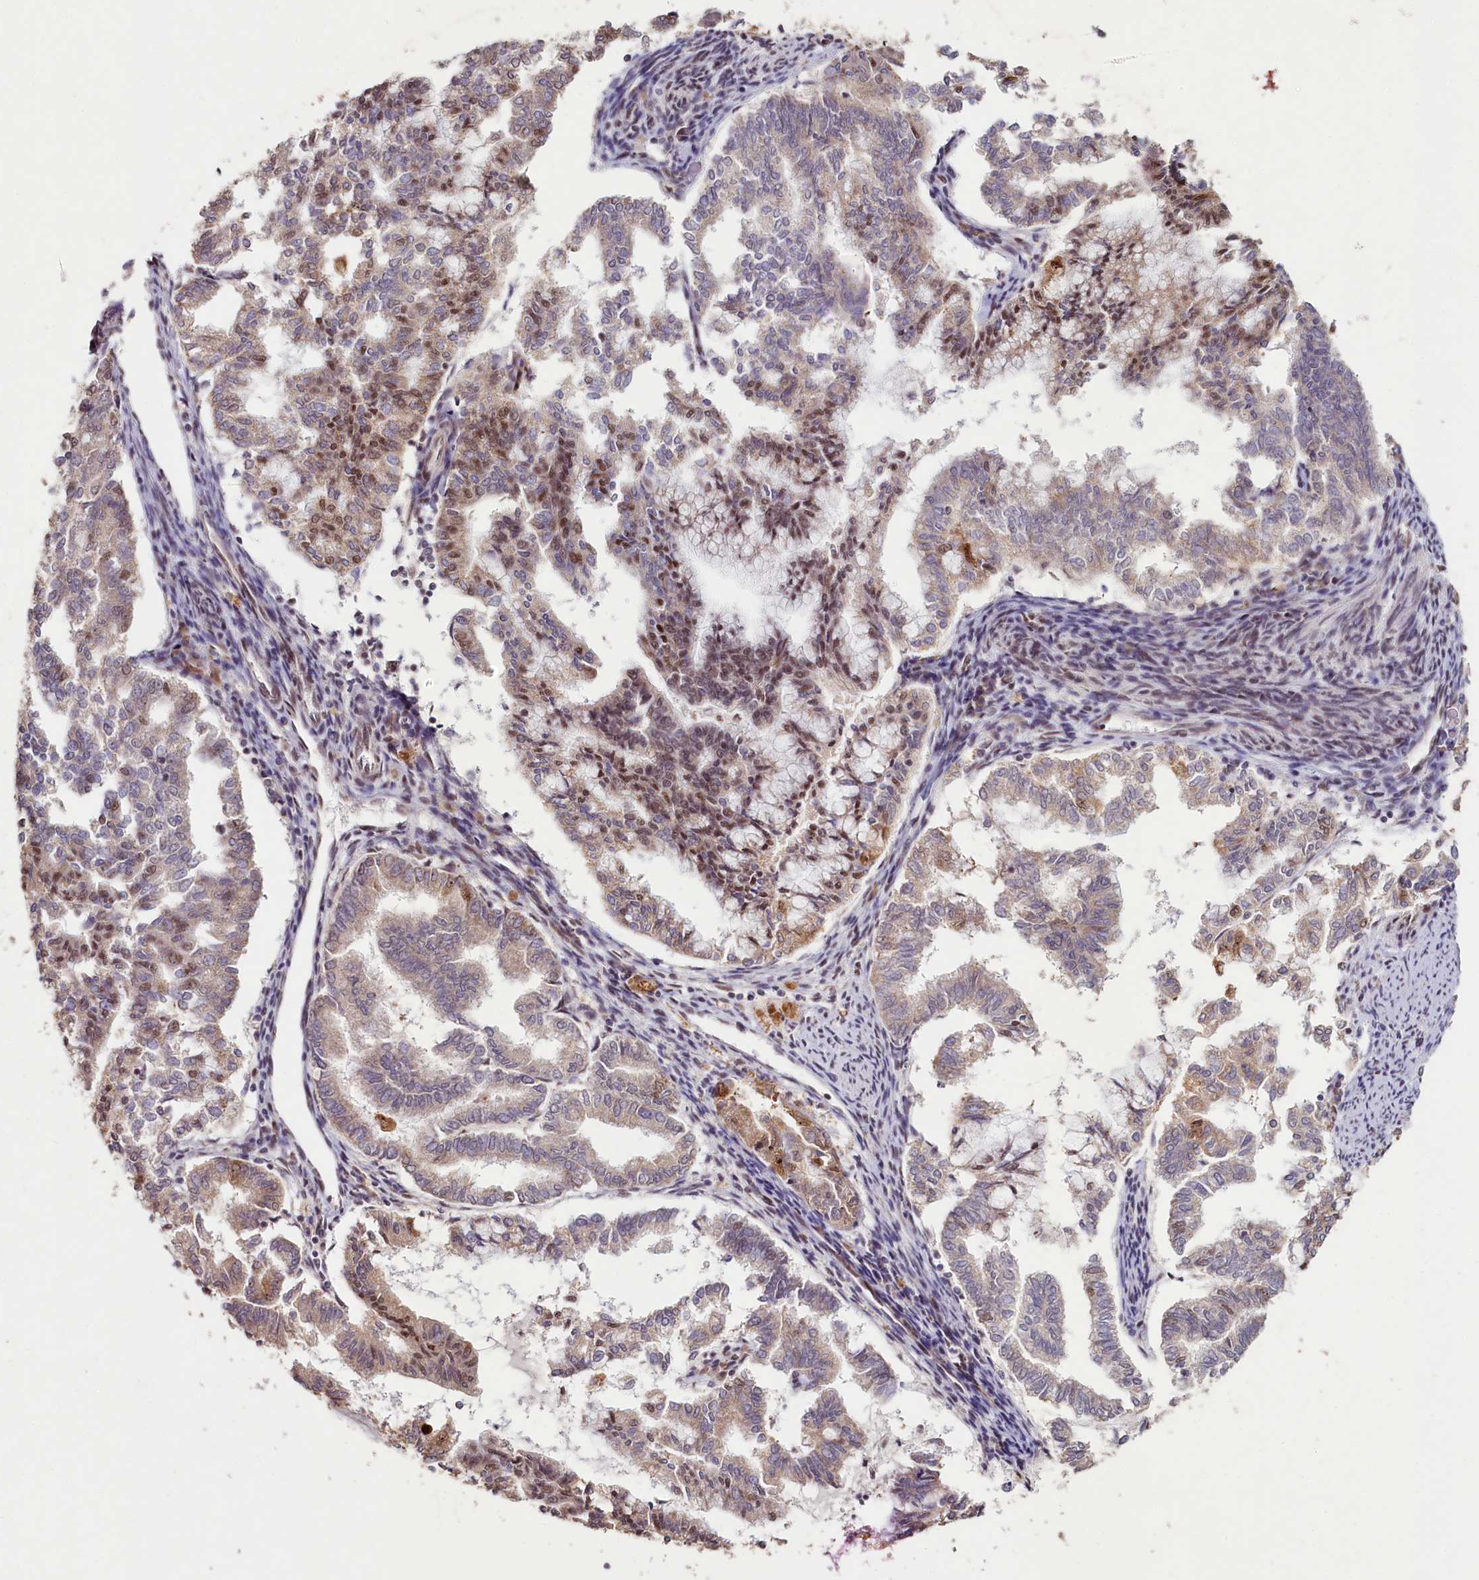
{"staining": {"intensity": "moderate", "quantity": "25%-75%", "location": "nuclear"}, "tissue": "endometrial cancer", "cell_type": "Tumor cells", "image_type": "cancer", "snomed": [{"axis": "morphology", "description": "Adenocarcinoma, NOS"}, {"axis": "topography", "description": "Endometrium"}], "caption": "Brown immunohistochemical staining in endometrial cancer reveals moderate nuclear positivity in approximately 25%-75% of tumor cells.", "gene": "PDE6D", "patient": {"sex": "female", "age": 79}}